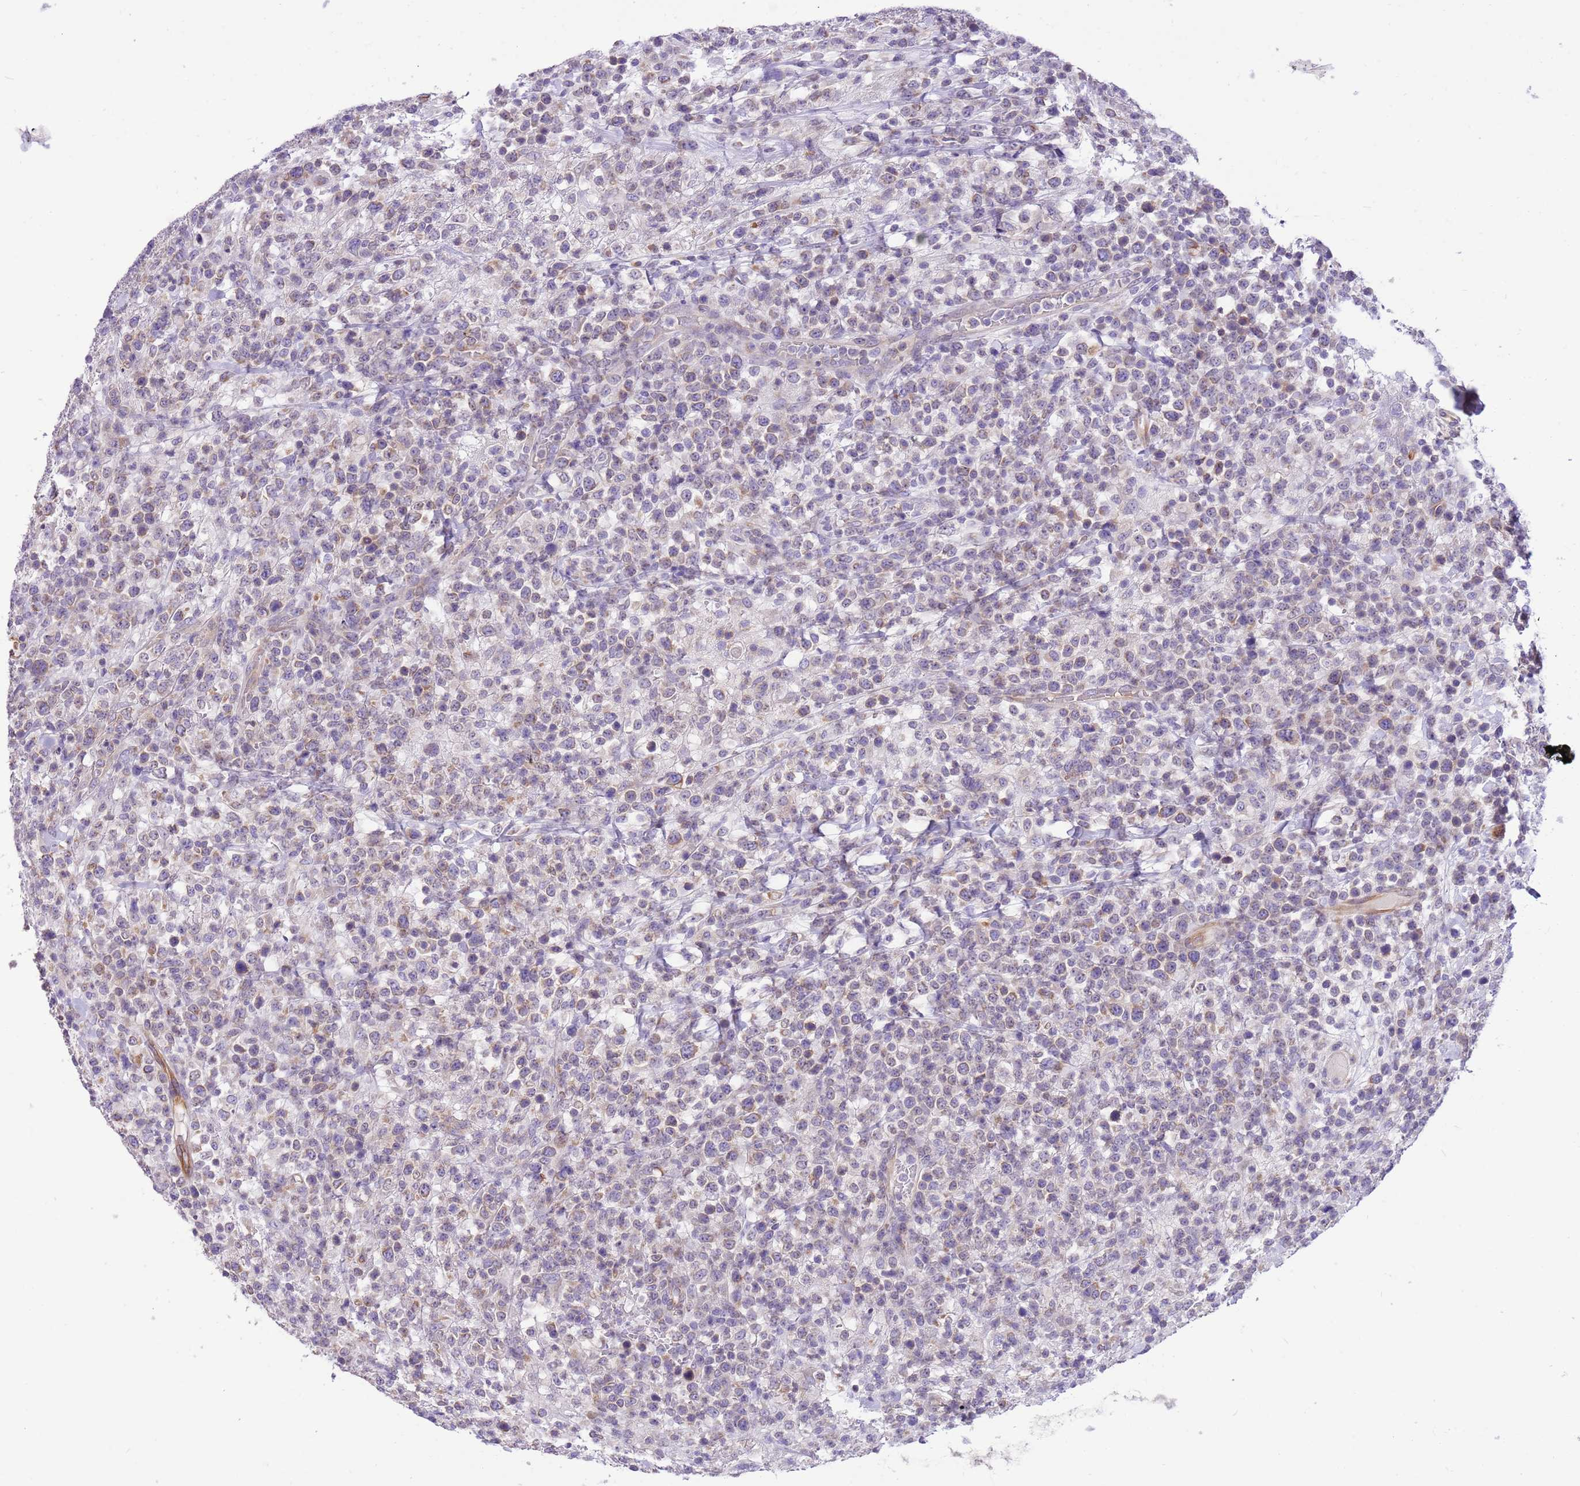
{"staining": {"intensity": "weak", "quantity": "<25%", "location": "cytoplasmic/membranous"}, "tissue": "lymphoma", "cell_type": "Tumor cells", "image_type": "cancer", "snomed": [{"axis": "morphology", "description": "Malignant lymphoma, non-Hodgkin's type, High grade"}, {"axis": "topography", "description": "Colon"}], "caption": "IHC histopathology image of human lymphoma stained for a protein (brown), which displays no expression in tumor cells. Brightfield microscopy of immunohistochemistry (IHC) stained with DAB (3,3'-diaminobenzidine) (brown) and hematoxylin (blue), captured at high magnification.", "gene": "GLCE", "patient": {"sex": "female", "age": 53}}